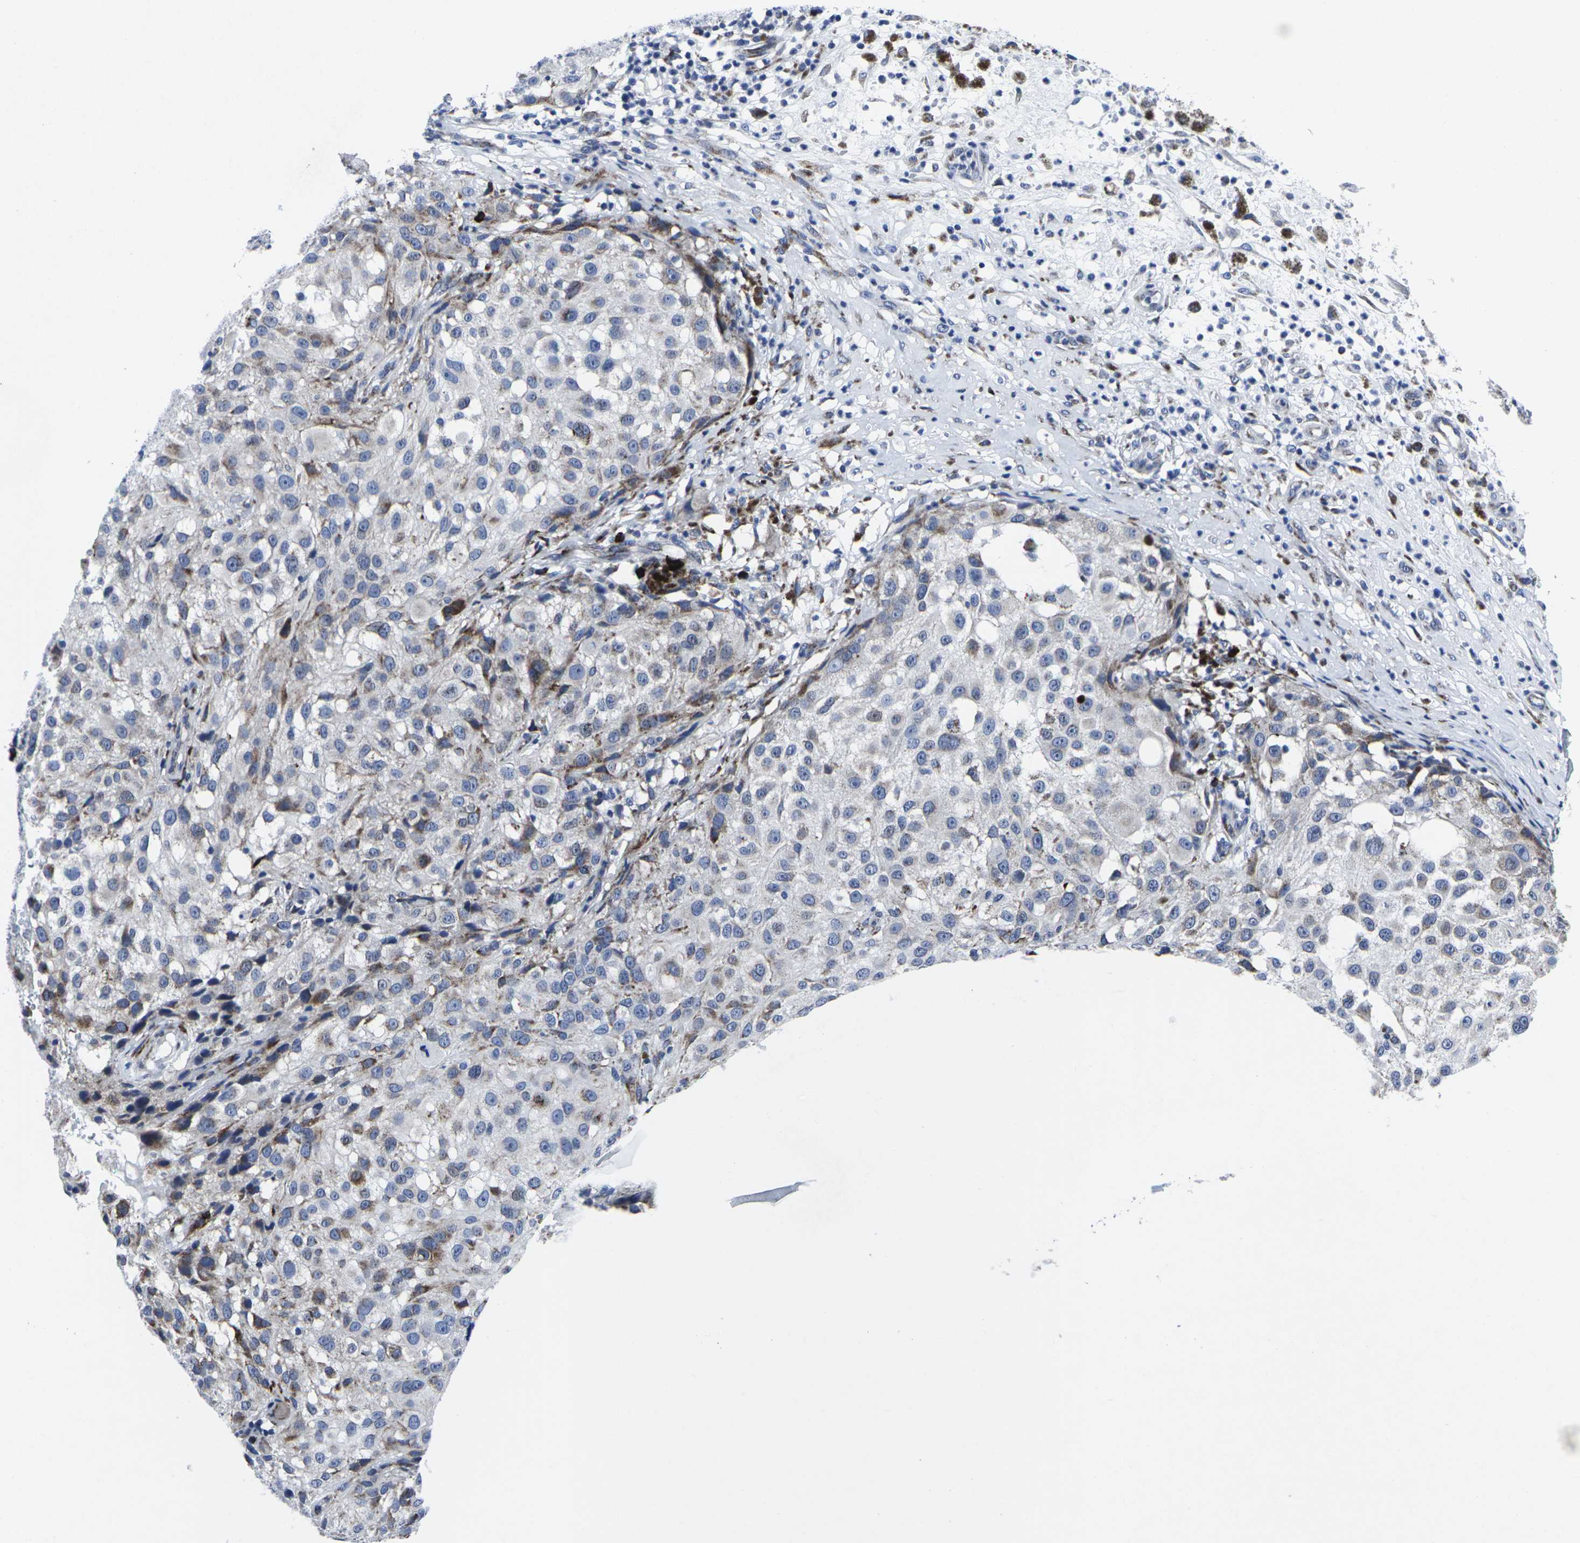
{"staining": {"intensity": "moderate", "quantity": "<25%", "location": "cytoplasmic/membranous"}, "tissue": "melanoma", "cell_type": "Tumor cells", "image_type": "cancer", "snomed": [{"axis": "morphology", "description": "Necrosis, NOS"}, {"axis": "morphology", "description": "Malignant melanoma, NOS"}, {"axis": "topography", "description": "Skin"}], "caption": "Melanoma stained with DAB IHC exhibits low levels of moderate cytoplasmic/membranous expression in approximately <25% of tumor cells.", "gene": "RPN1", "patient": {"sex": "female", "age": 87}}